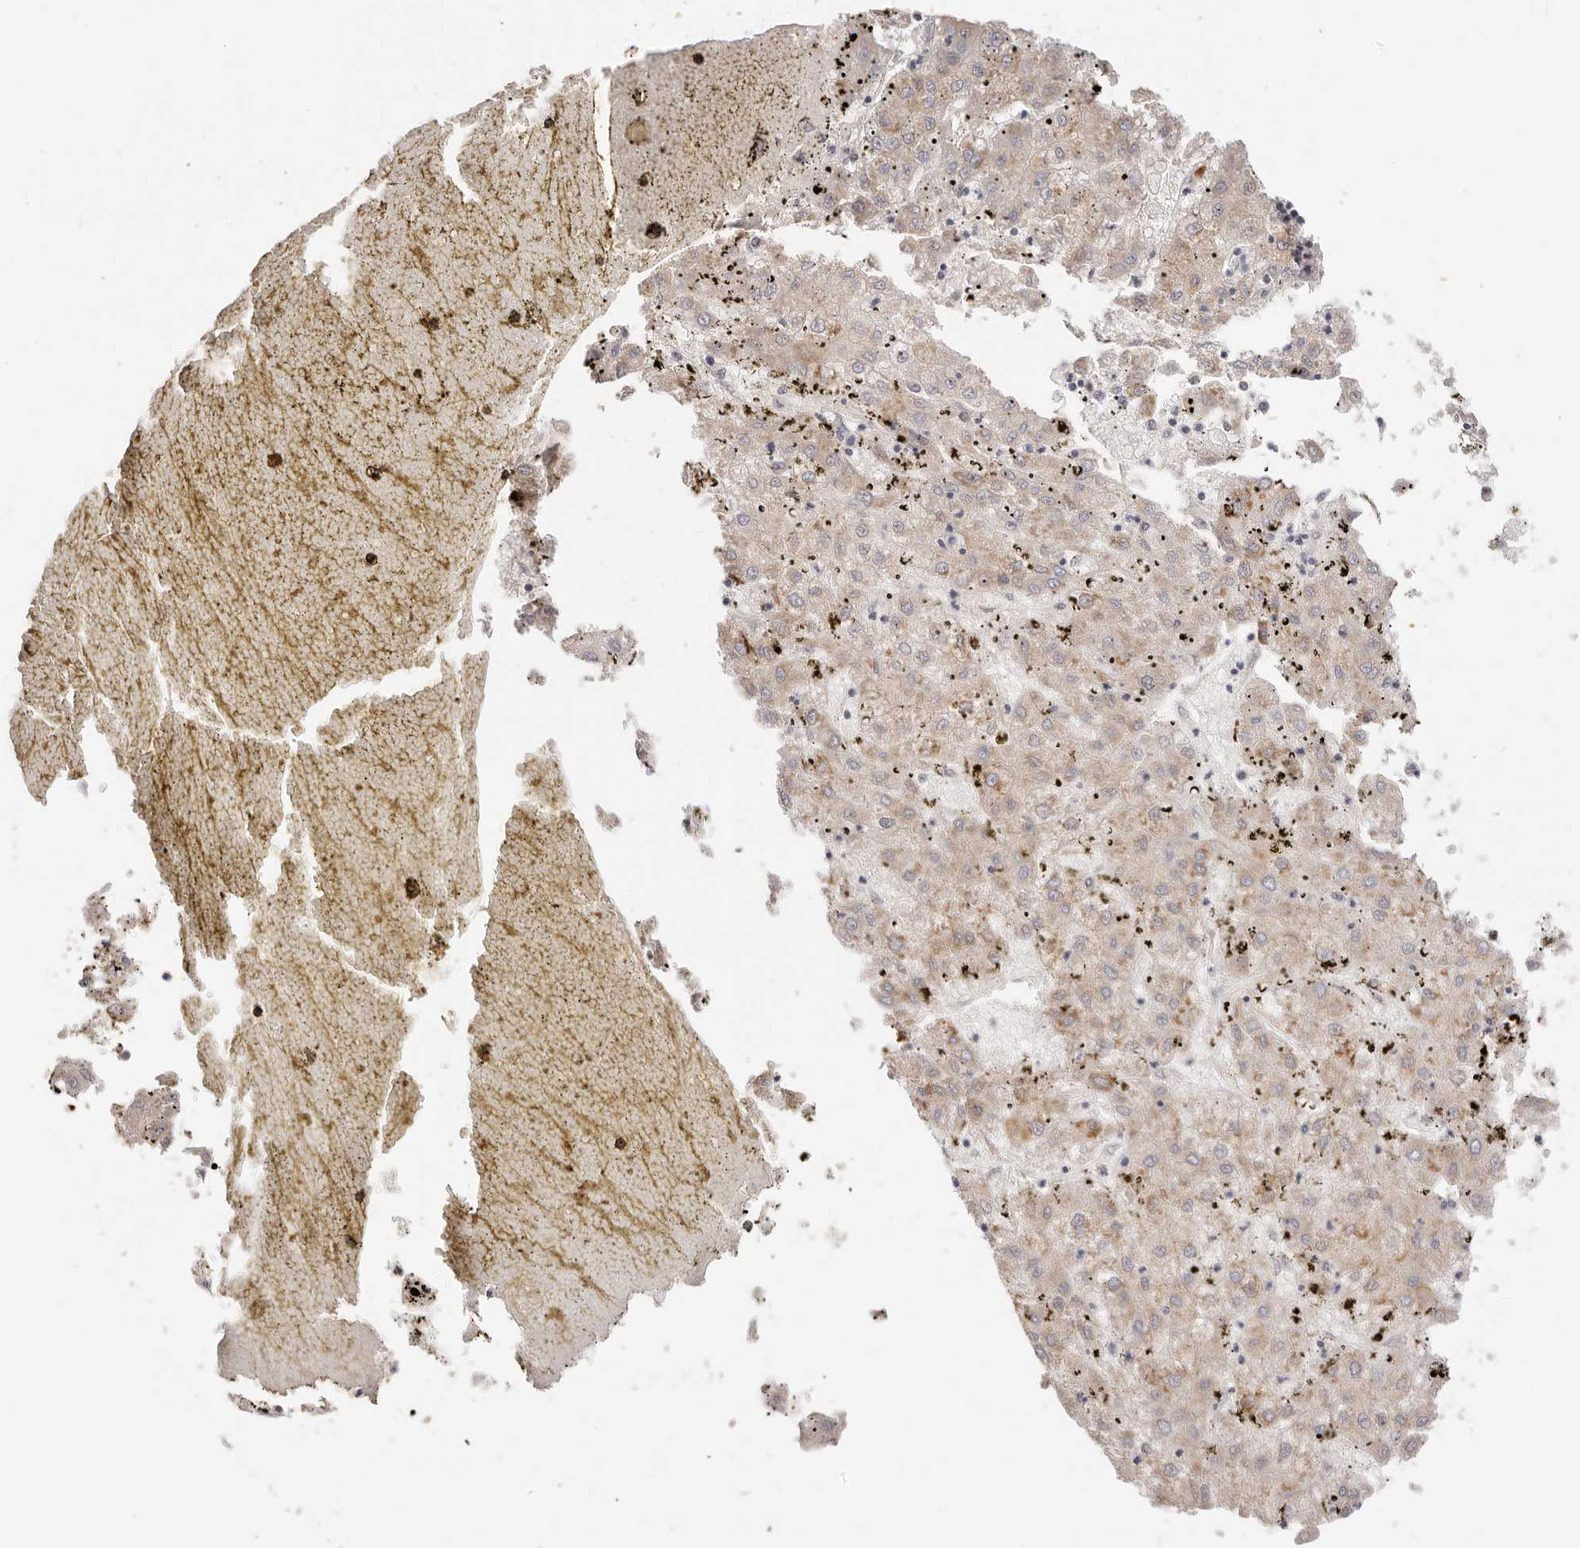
{"staining": {"intensity": "weak", "quantity": "25%-75%", "location": "cytoplasmic/membranous"}, "tissue": "liver cancer", "cell_type": "Tumor cells", "image_type": "cancer", "snomed": [{"axis": "morphology", "description": "Carcinoma, Hepatocellular, NOS"}, {"axis": "topography", "description": "Liver"}], "caption": "A micrograph of human liver cancer (hepatocellular carcinoma) stained for a protein demonstrates weak cytoplasmic/membranous brown staining in tumor cells.", "gene": "GGPS1", "patient": {"sex": "male", "age": 72}}